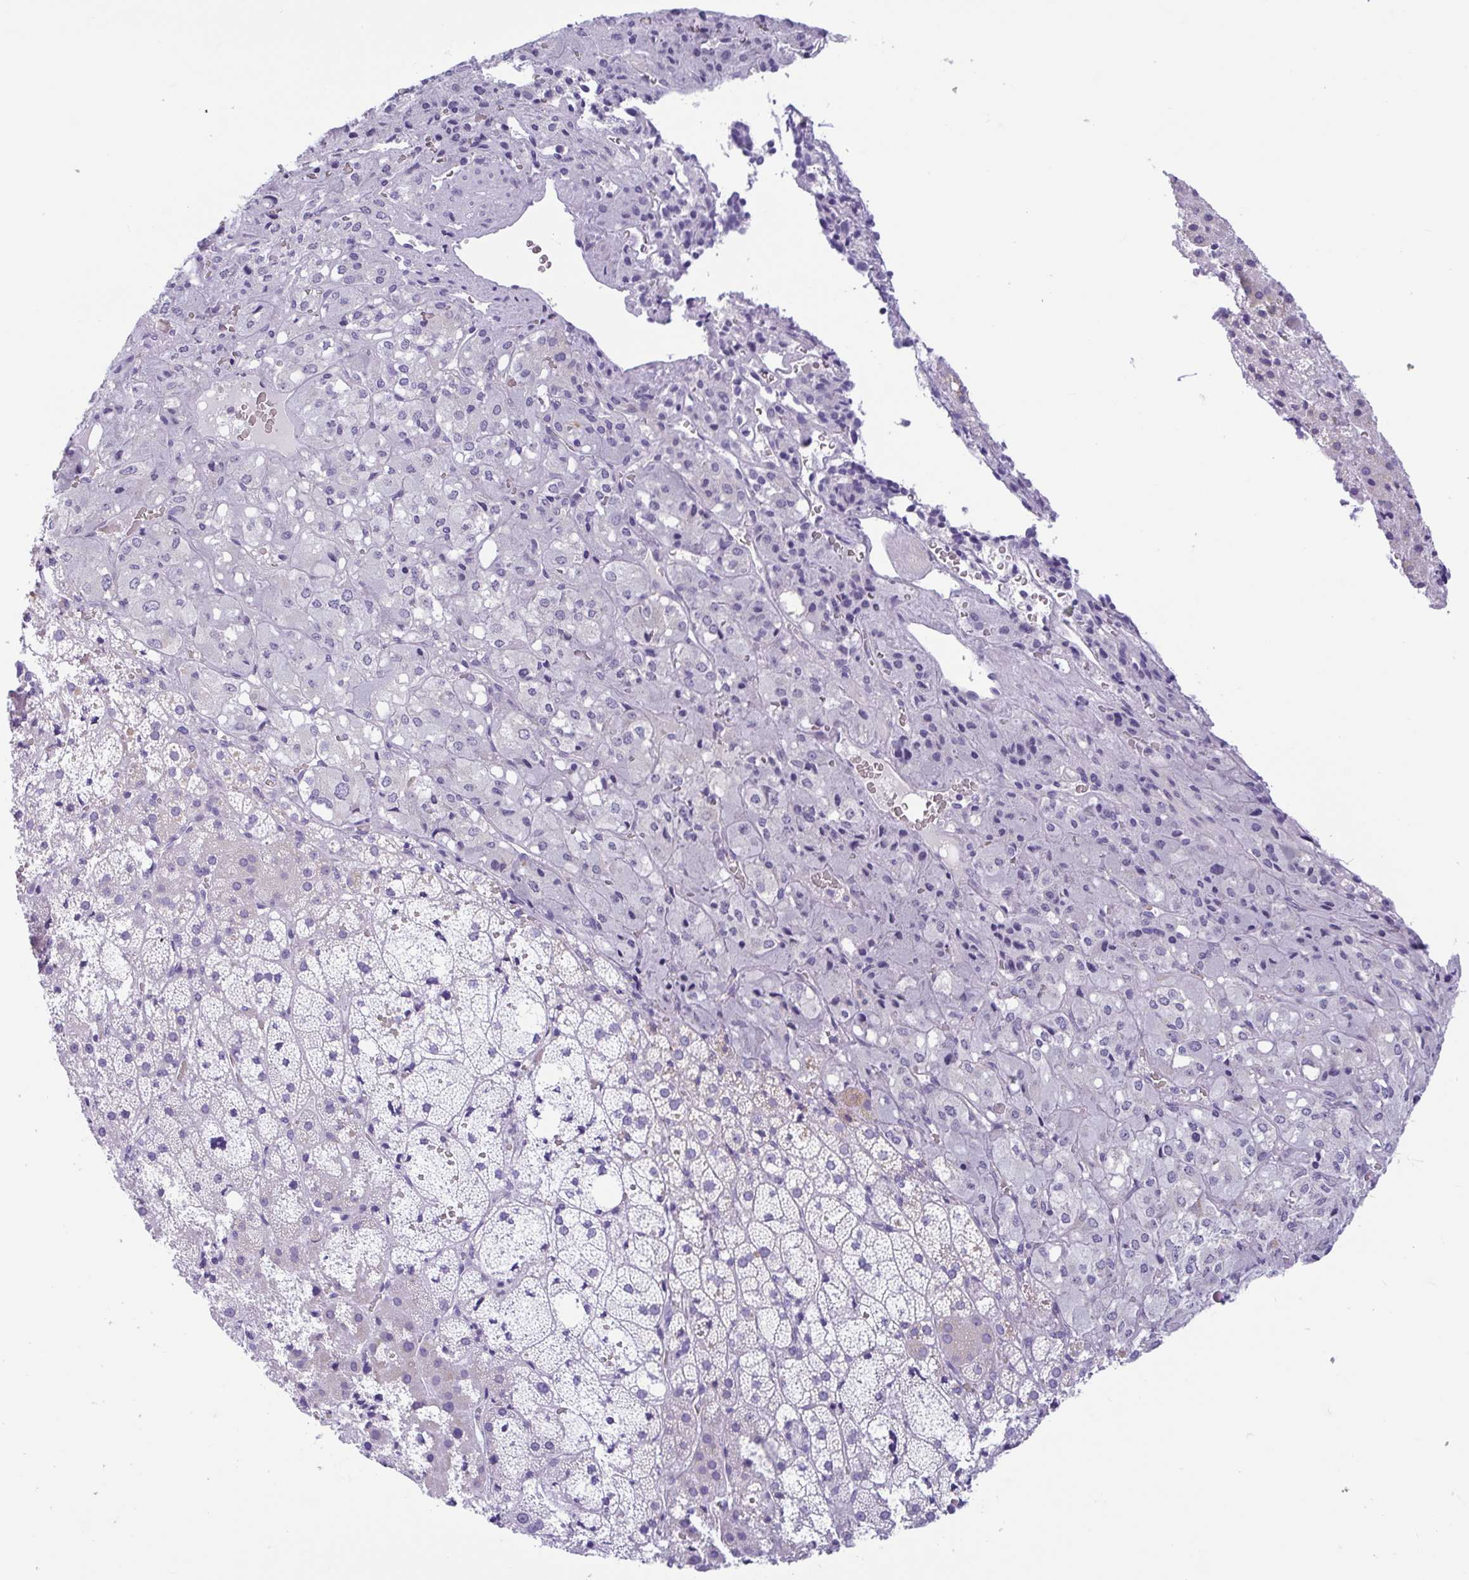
{"staining": {"intensity": "negative", "quantity": "none", "location": "none"}, "tissue": "adrenal gland", "cell_type": "Glandular cells", "image_type": "normal", "snomed": [{"axis": "morphology", "description": "Normal tissue, NOS"}, {"axis": "topography", "description": "Adrenal gland"}], "caption": "An IHC micrograph of normal adrenal gland is shown. There is no staining in glandular cells of adrenal gland. (DAB immunohistochemistry, high magnification).", "gene": "ENSG00000274792", "patient": {"sex": "male", "age": 53}}